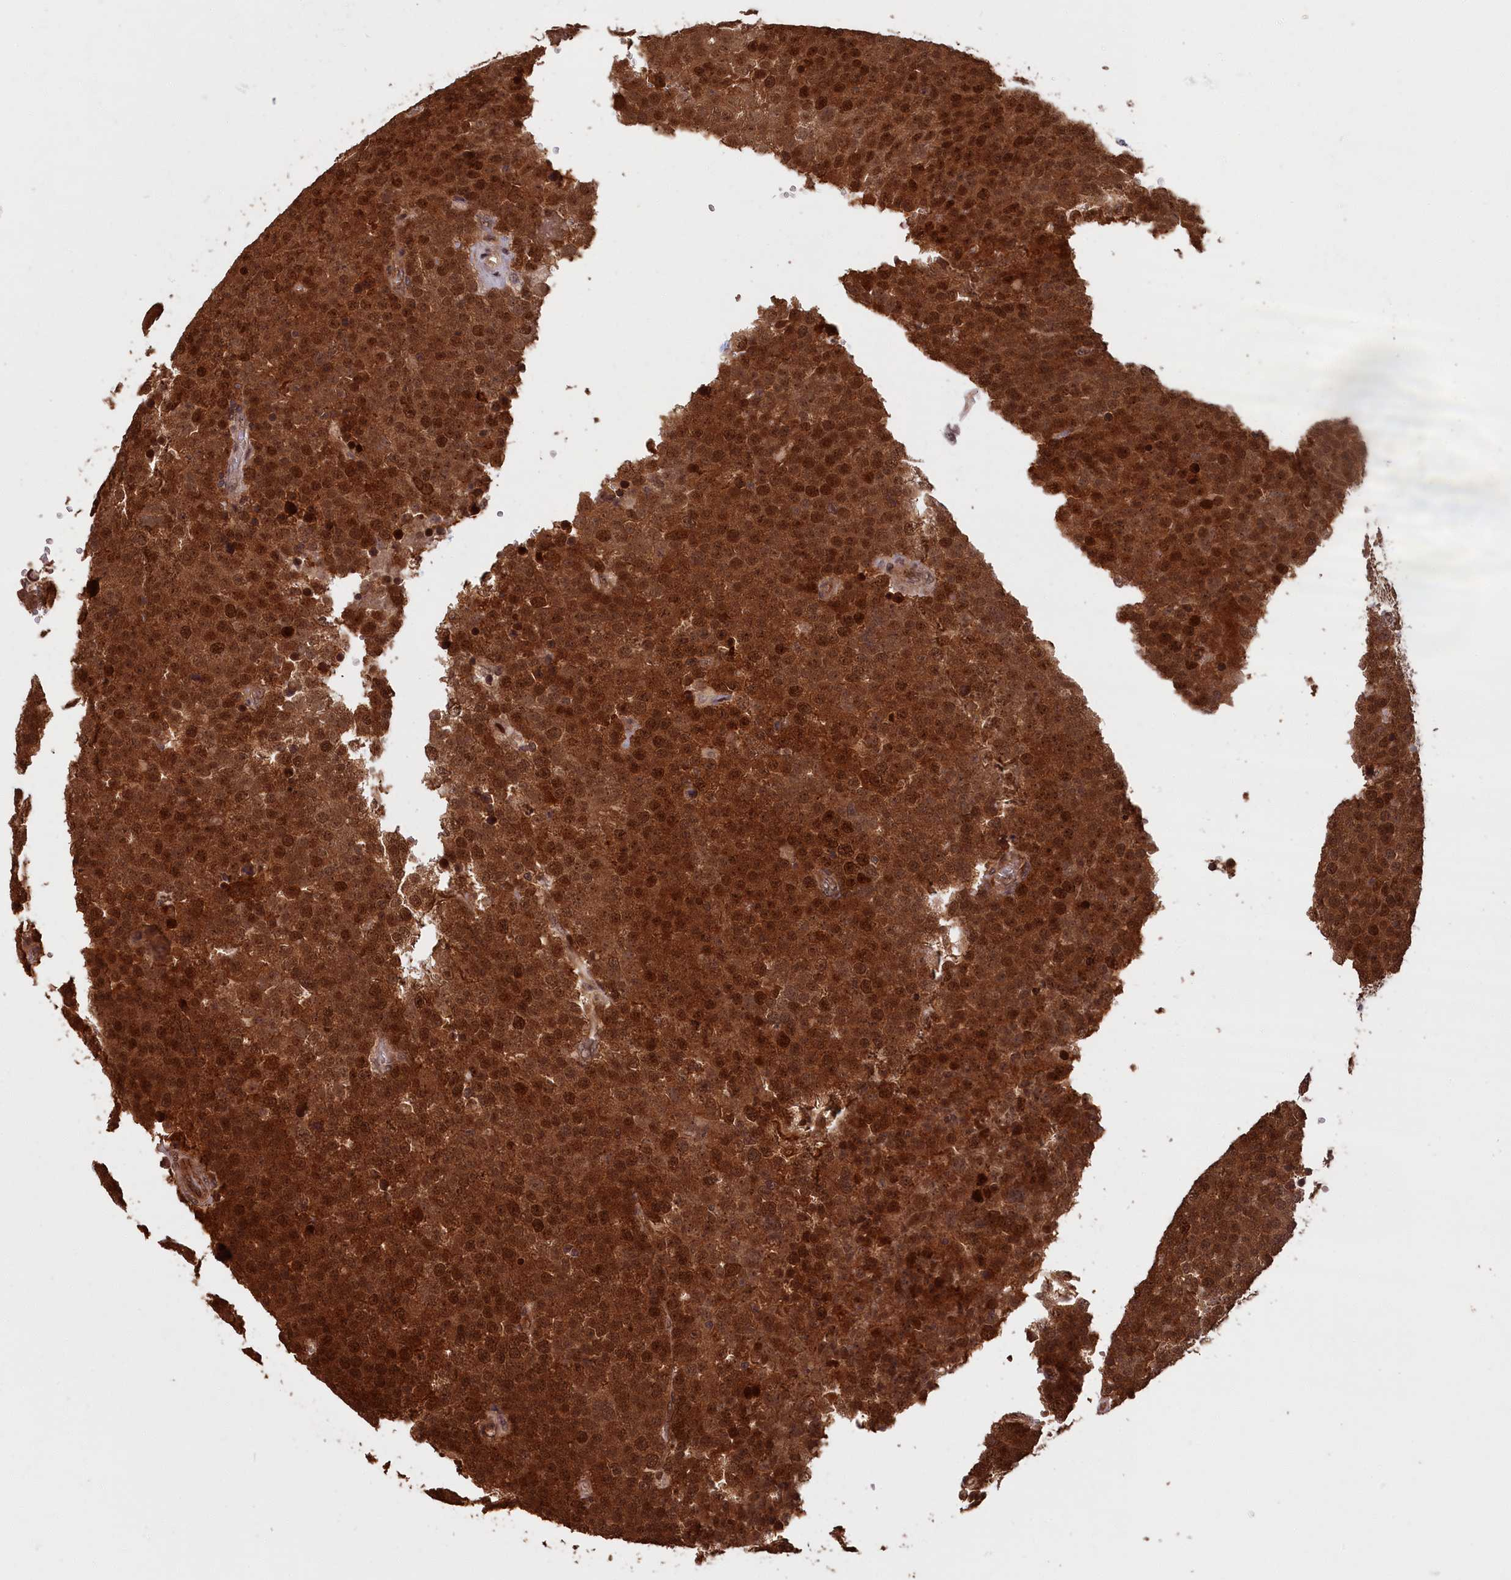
{"staining": {"intensity": "strong", "quantity": ">75%", "location": "cytoplasmic/membranous,nuclear"}, "tissue": "testis cancer", "cell_type": "Tumor cells", "image_type": "cancer", "snomed": [{"axis": "morphology", "description": "Seminoma, NOS"}, {"axis": "topography", "description": "Testis"}], "caption": "This image displays IHC staining of testis cancer, with high strong cytoplasmic/membranous and nuclear expression in about >75% of tumor cells.", "gene": "HIF3A", "patient": {"sex": "male", "age": 71}}